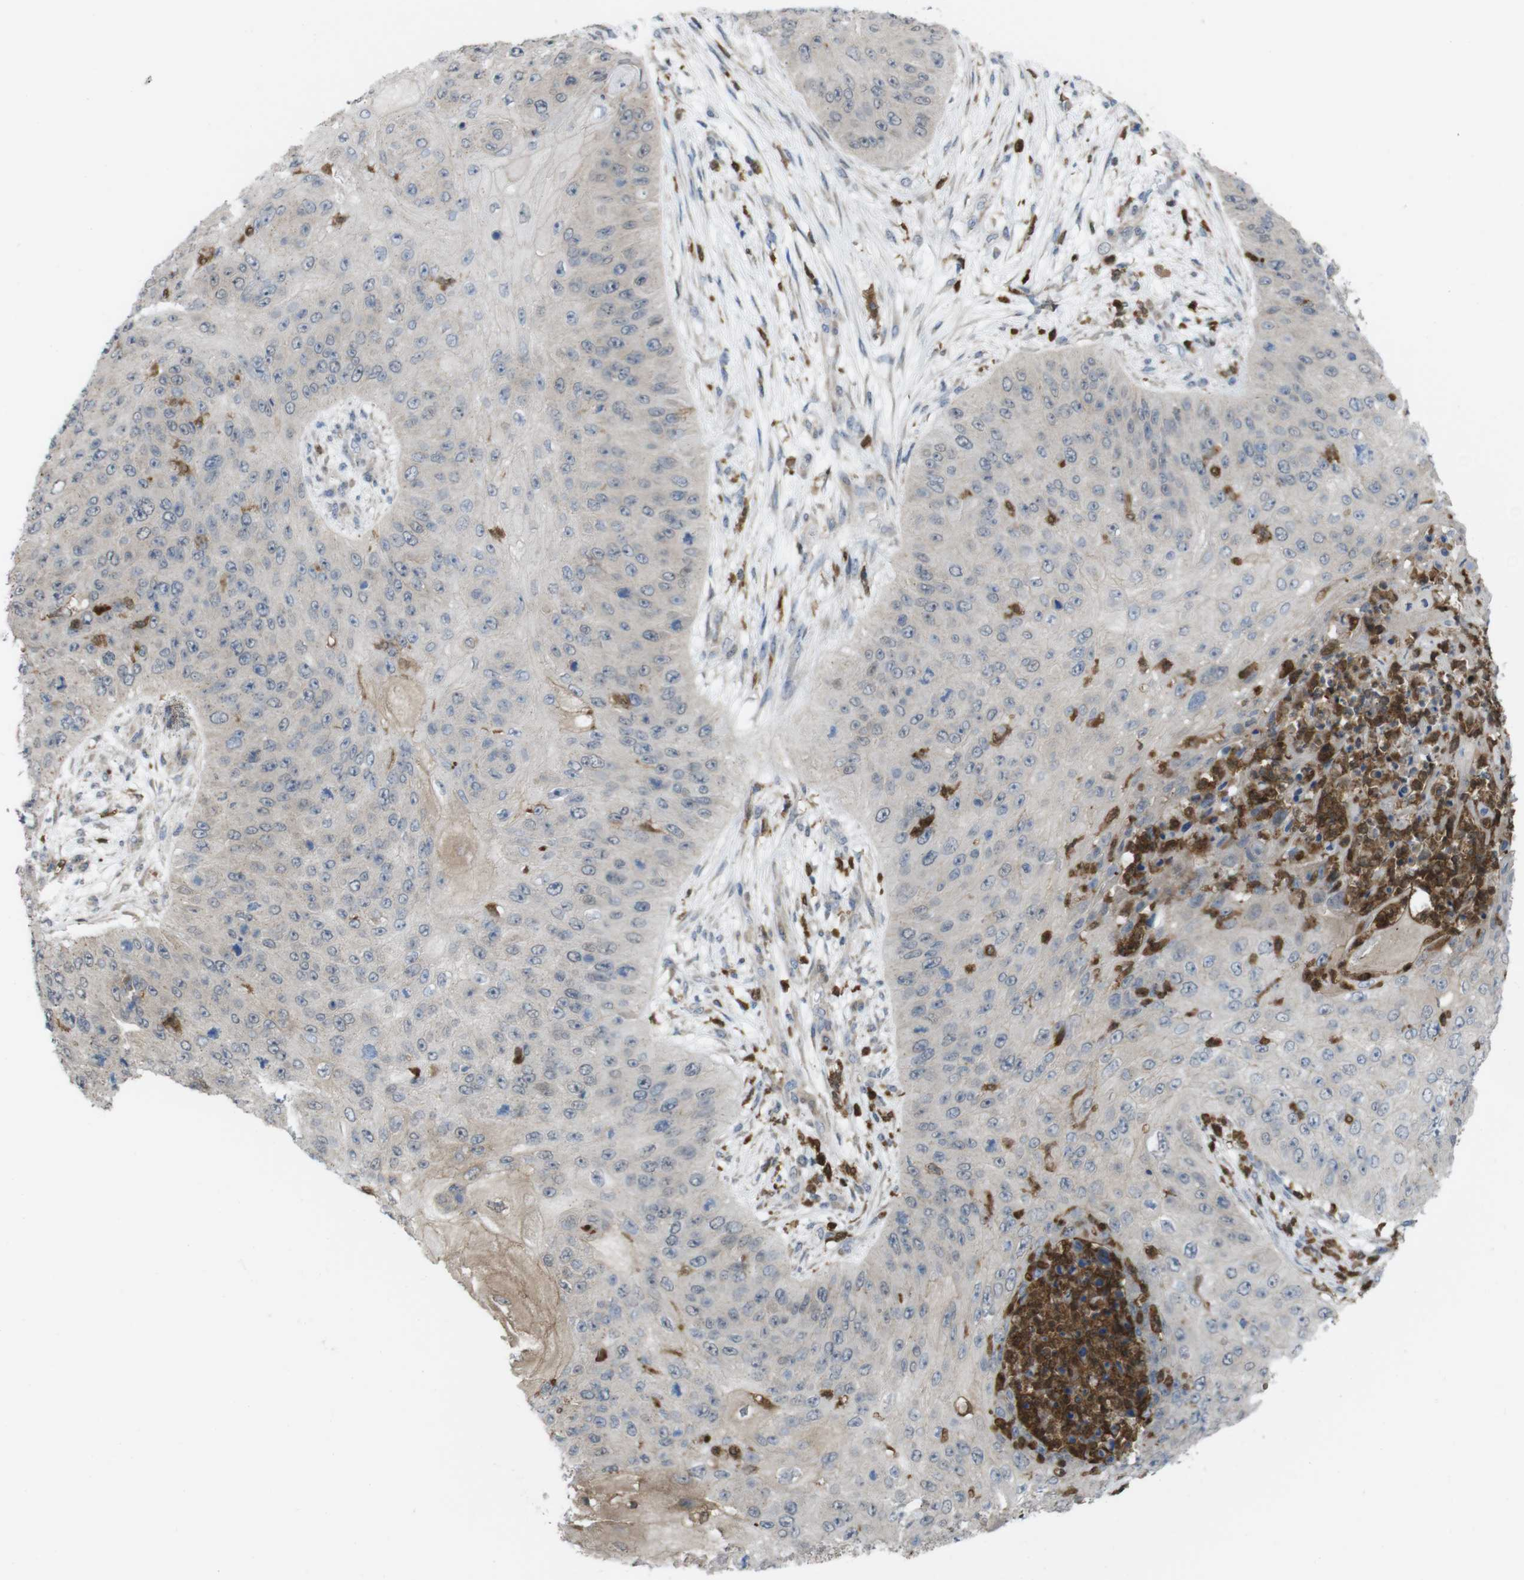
{"staining": {"intensity": "negative", "quantity": "none", "location": "none"}, "tissue": "skin cancer", "cell_type": "Tumor cells", "image_type": "cancer", "snomed": [{"axis": "morphology", "description": "Squamous cell carcinoma, NOS"}, {"axis": "topography", "description": "Skin"}], "caption": "Immunohistochemistry micrograph of neoplastic tissue: human skin cancer stained with DAB exhibits no significant protein positivity in tumor cells. (Brightfield microscopy of DAB immunohistochemistry (IHC) at high magnification).", "gene": "PRKCD", "patient": {"sex": "female", "age": 80}}